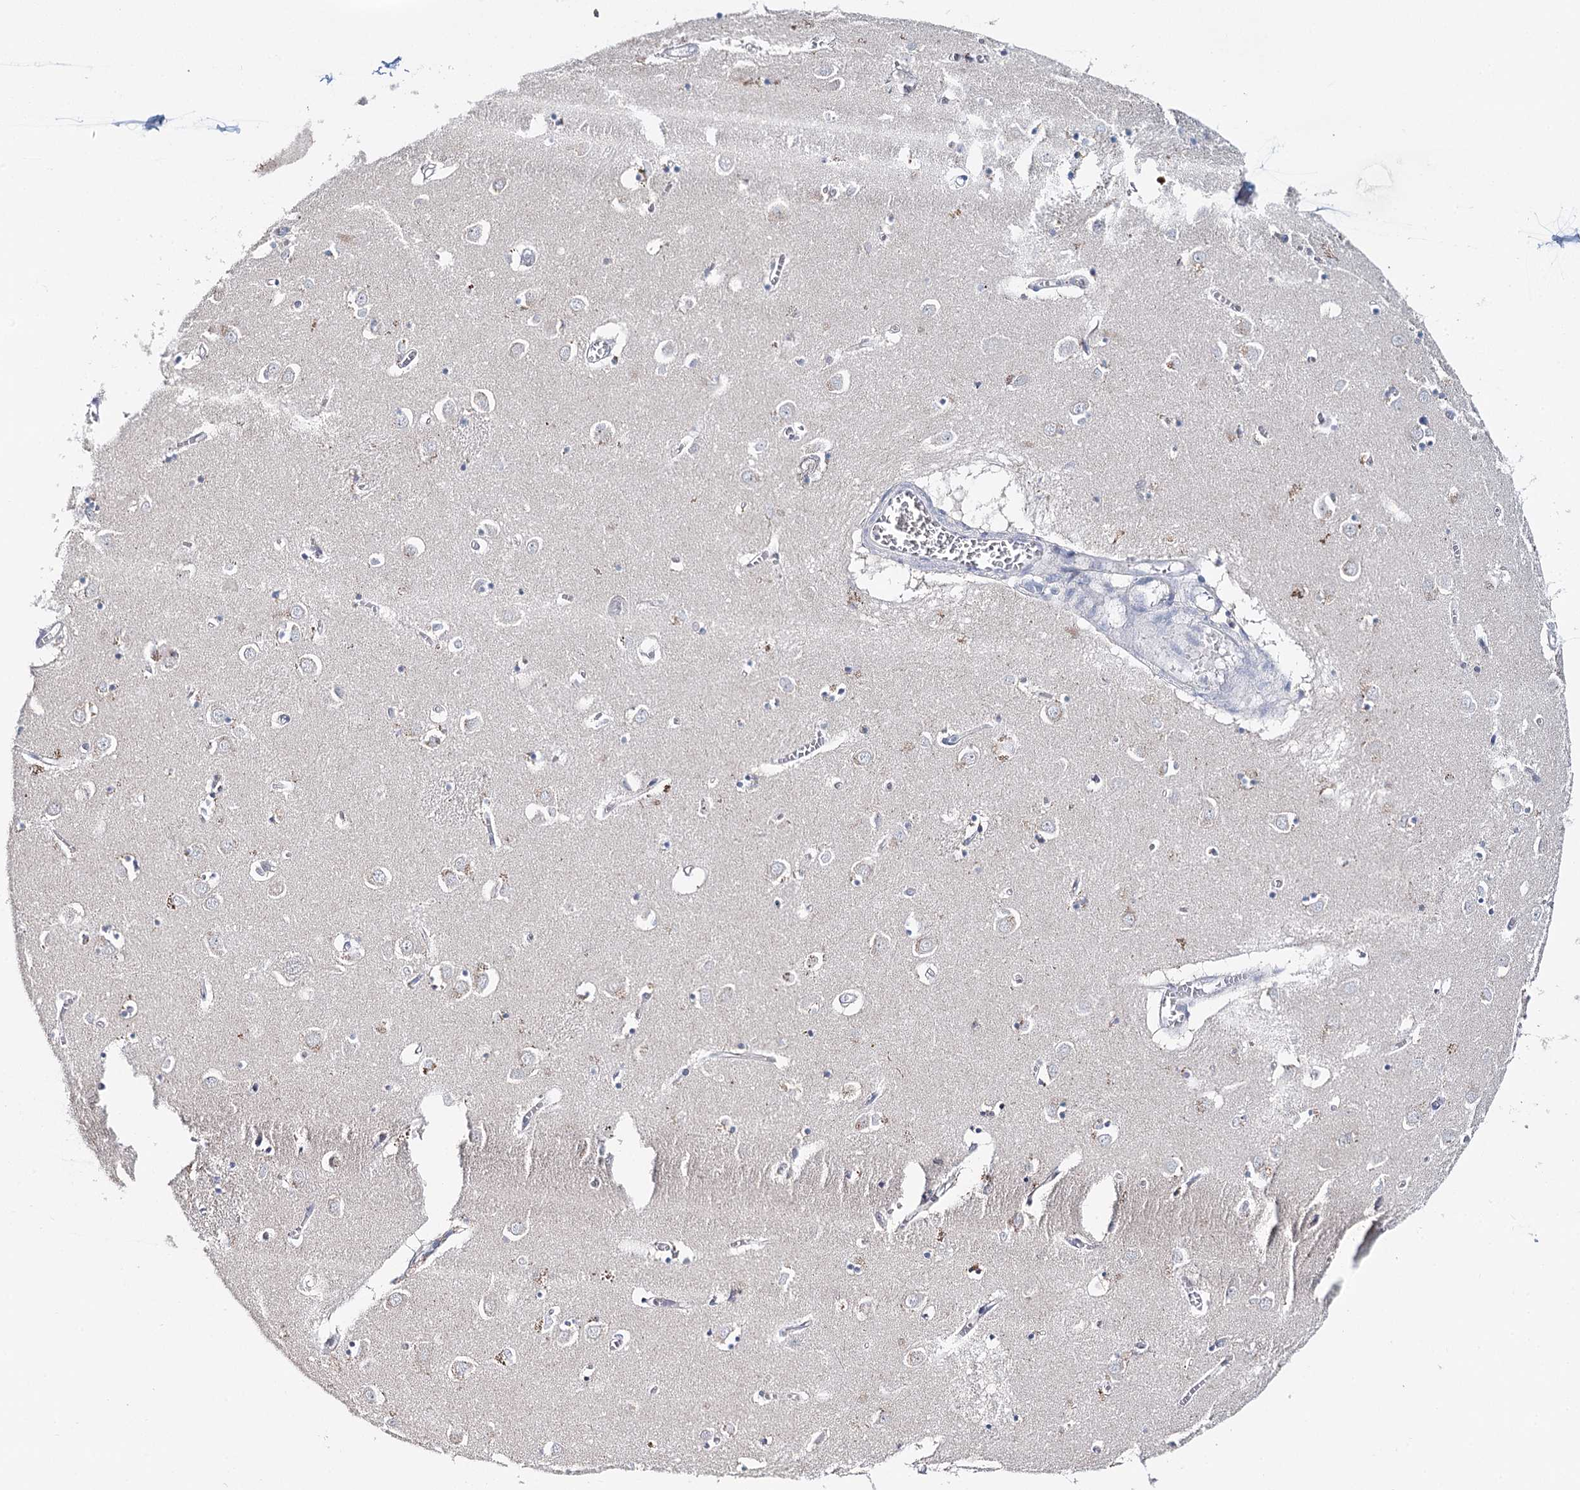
{"staining": {"intensity": "negative", "quantity": "none", "location": "none"}, "tissue": "caudate", "cell_type": "Glial cells", "image_type": "normal", "snomed": [{"axis": "morphology", "description": "Normal tissue, NOS"}, {"axis": "topography", "description": "Lateral ventricle wall"}], "caption": "Immunohistochemistry photomicrograph of benign caudate: human caudate stained with DAB displays no significant protein positivity in glial cells.", "gene": "DAPK1", "patient": {"sex": "male", "age": 70}}